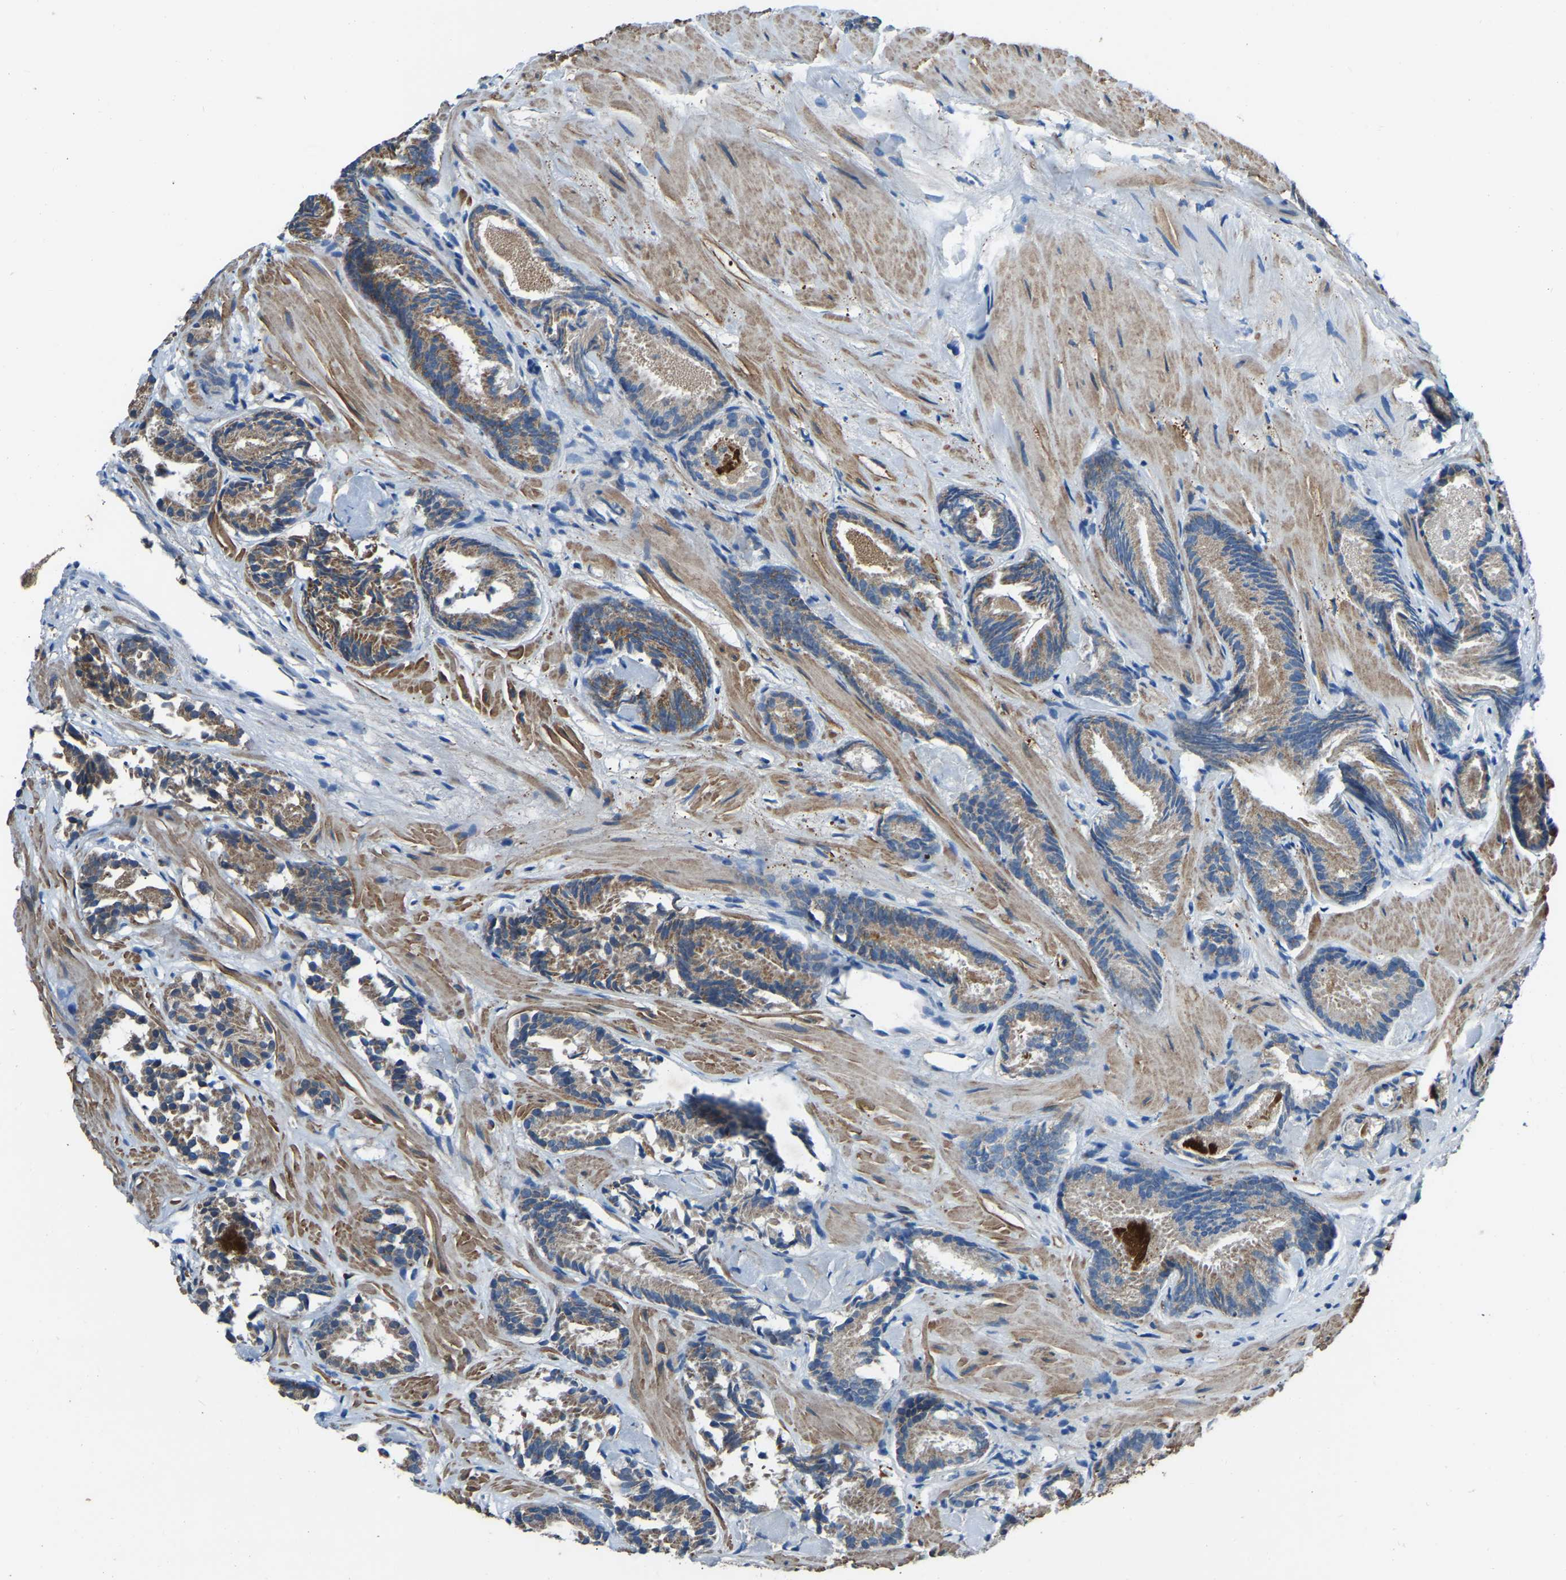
{"staining": {"intensity": "weak", "quantity": ">75%", "location": "cytoplasmic/membranous"}, "tissue": "prostate cancer", "cell_type": "Tumor cells", "image_type": "cancer", "snomed": [{"axis": "morphology", "description": "Adenocarcinoma, Low grade"}, {"axis": "topography", "description": "Prostate"}], "caption": "Tumor cells demonstrate weak cytoplasmic/membranous staining in about >75% of cells in prostate cancer.", "gene": "AKR1A1", "patient": {"sex": "male", "age": 51}}